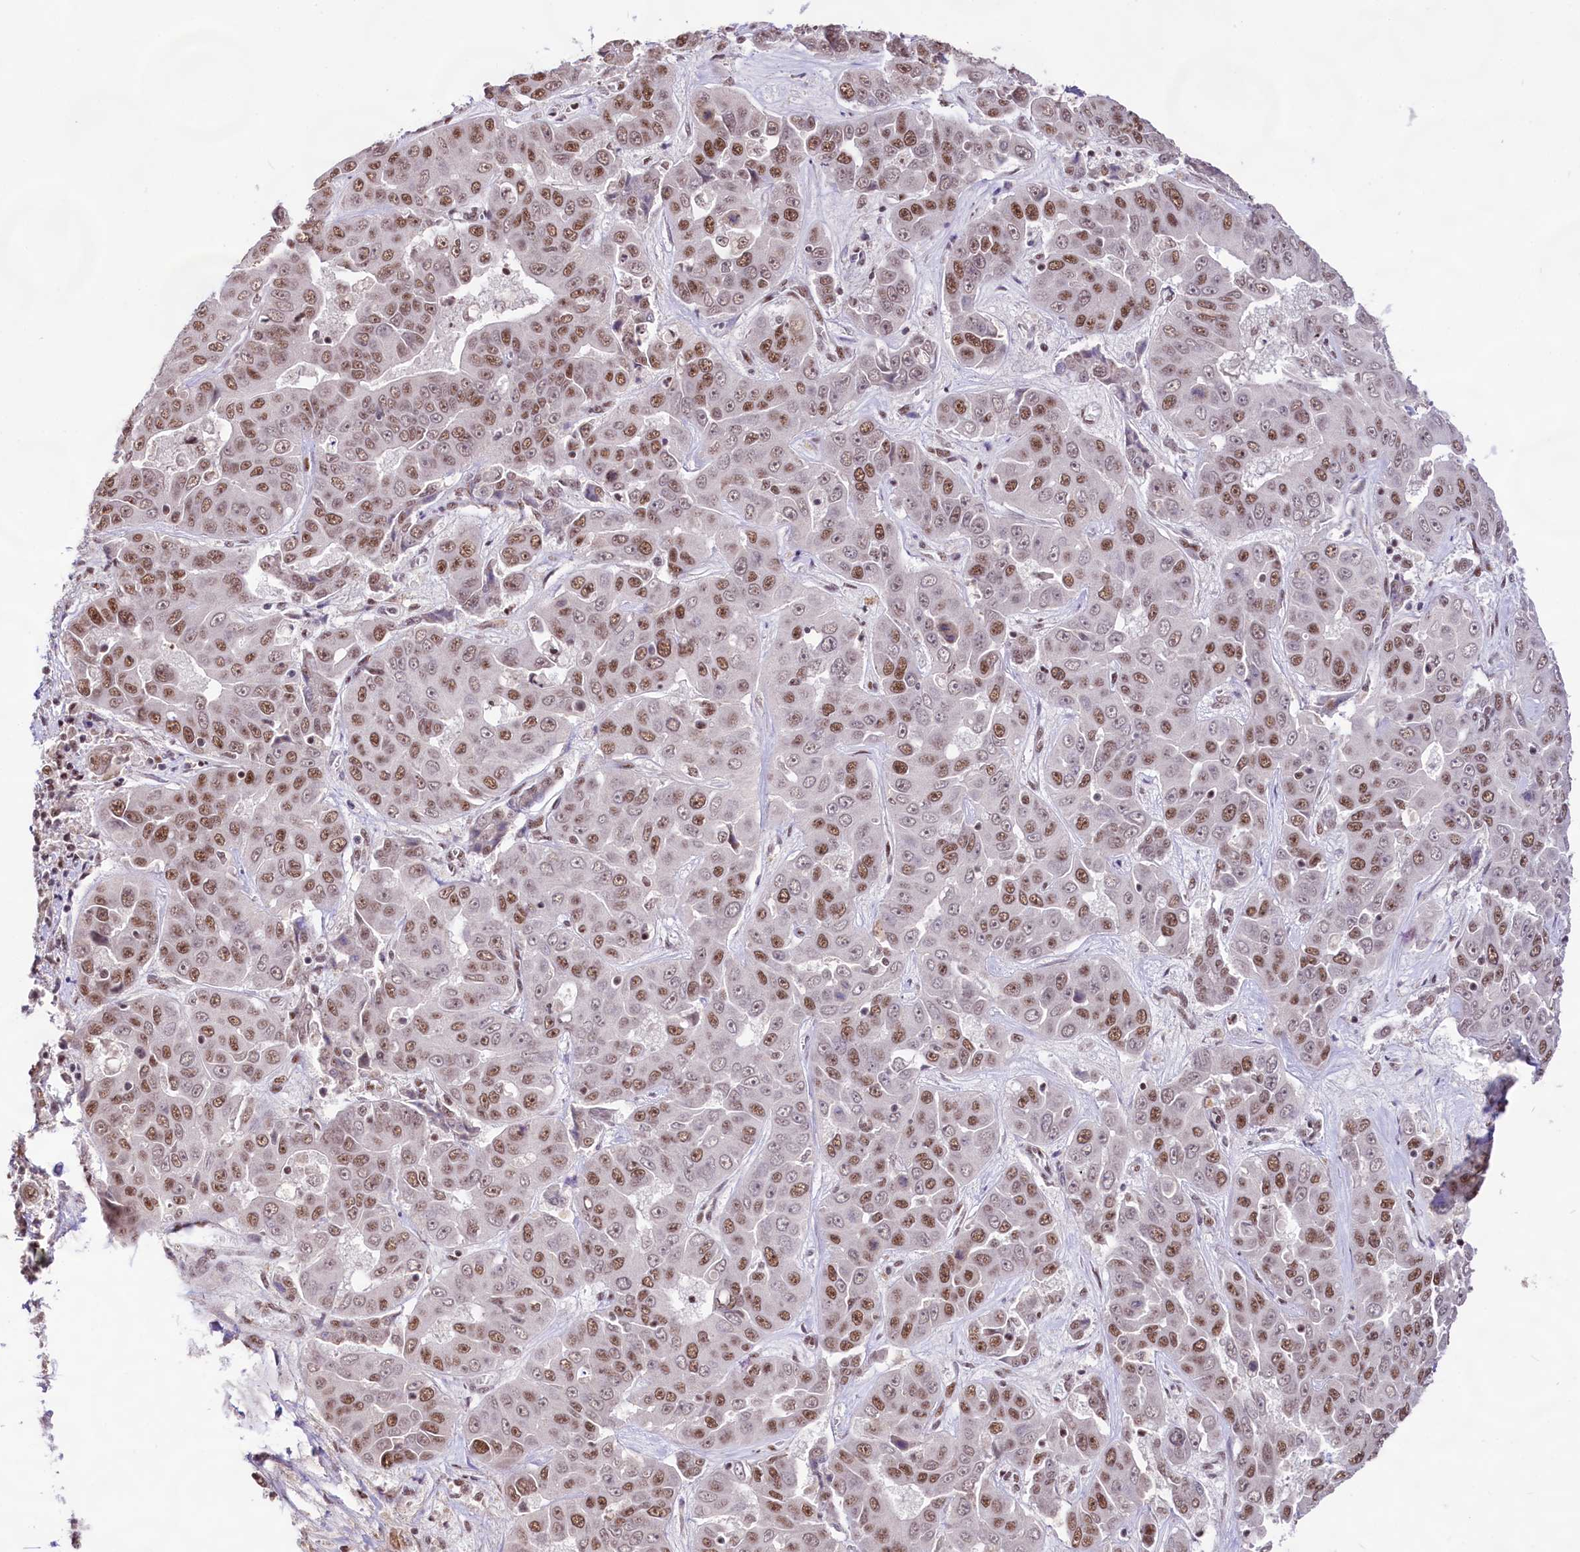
{"staining": {"intensity": "moderate", "quantity": ">75%", "location": "nuclear"}, "tissue": "liver cancer", "cell_type": "Tumor cells", "image_type": "cancer", "snomed": [{"axis": "morphology", "description": "Cholangiocarcinoma"}, {"axis": "topography", "description": "Liver"}], "caption": "IHC histopathology image of liver cholangiocarcinoma stained for a protein (brown), which exhibits medium levels of moderate nuclear expression in approximately >75% of tumor cells.", "gene": "HIRA", "patient": {"sex": "female", "age": 52}}